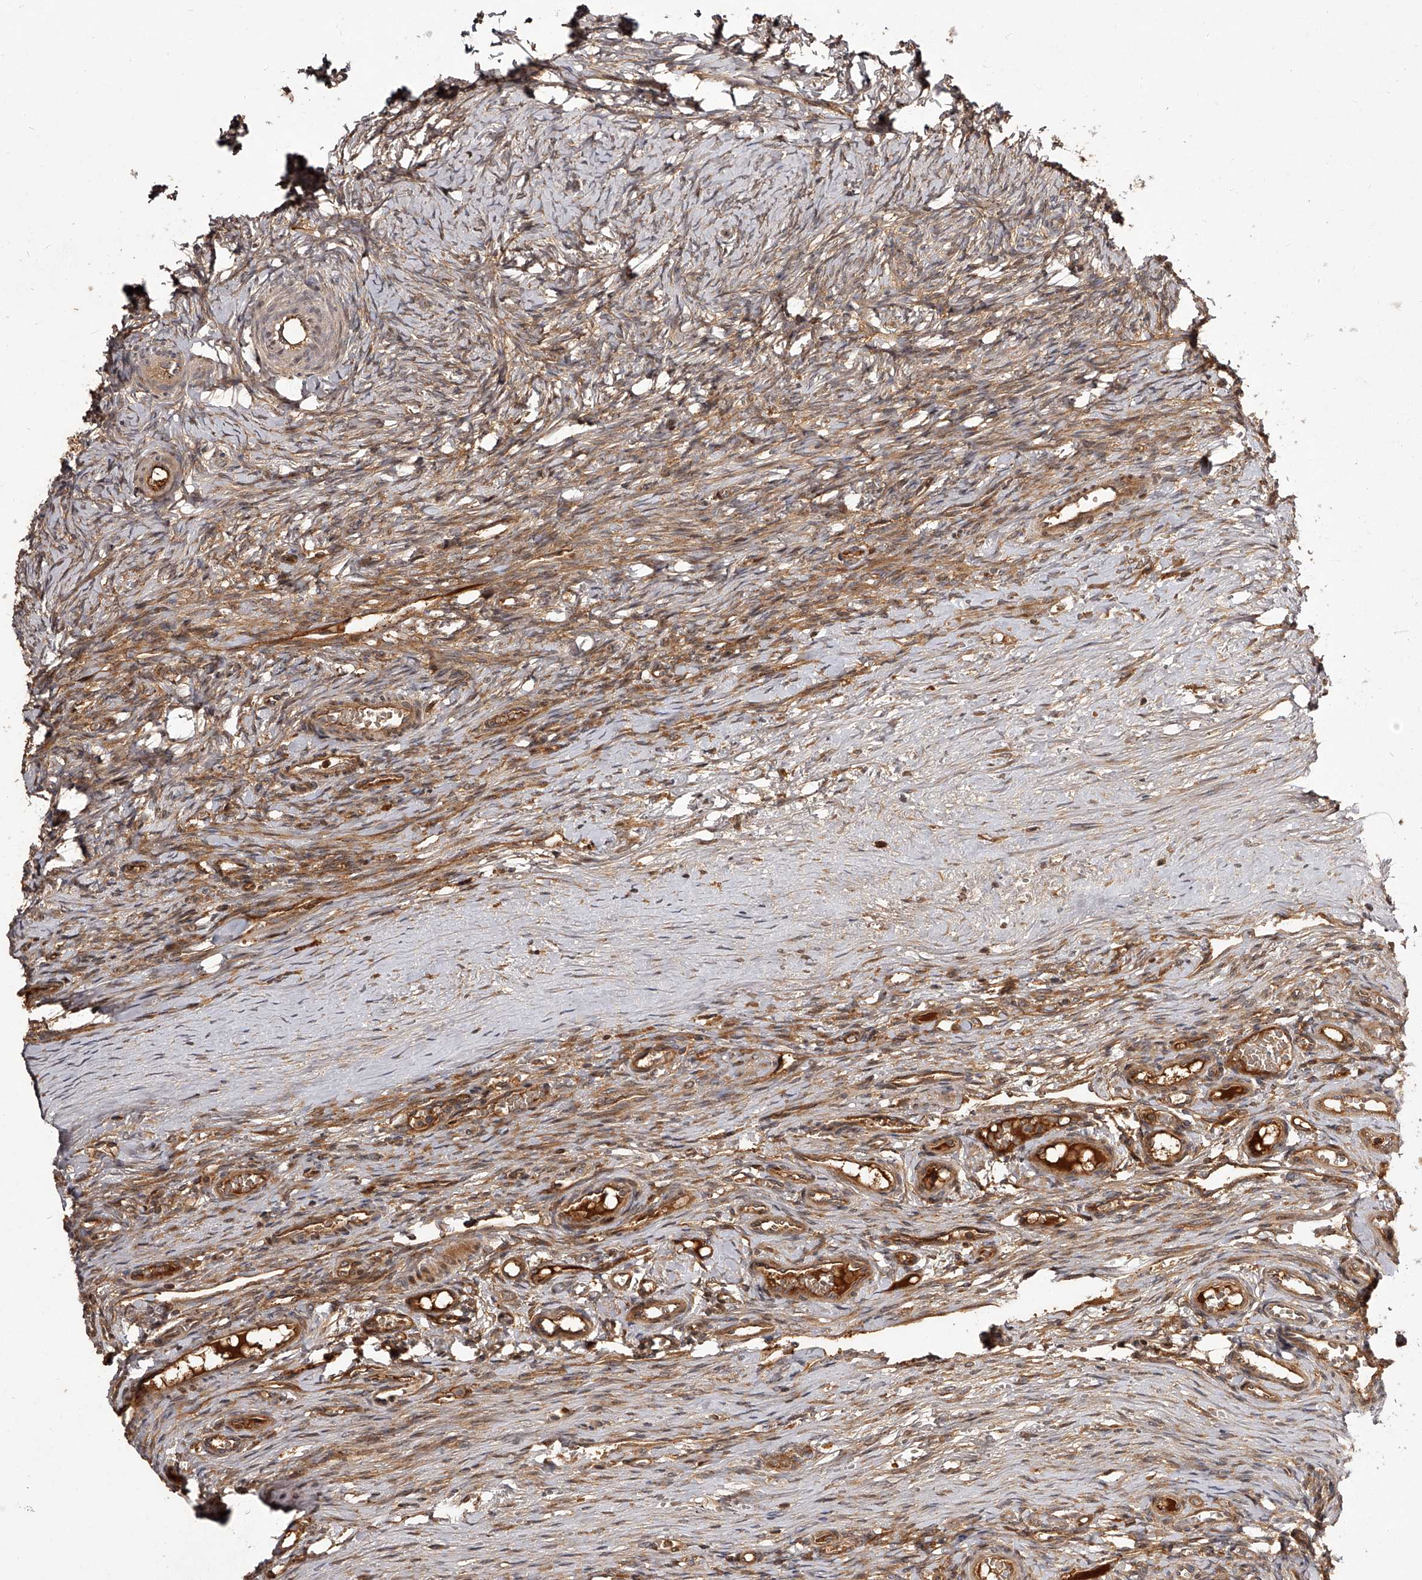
{"staining": {"intensity": "moderate", "quantity": "25%-75%", "location": "cytoplasmic/membranous"}, "tissue": "ovary", "cell_type": "Ovarian stroma cells", "image_type": "normal", "snomed": [{"axis": "morphology", "description": "Adenocarcinoma, NOS"}, {"axis": "topography", "description": "Endometrium"}], "caption": "This micrograph reveals unremarkable ovary stained with immunohistochemistry to label a protein in brown. The cytoplasmic/membranous of ovarian stroma cells show moderate positivity for the protein. Nuclei are counter-stained blue.", "gene": "CRYZL1", "patient": {"sex": "female", "age": 32}}